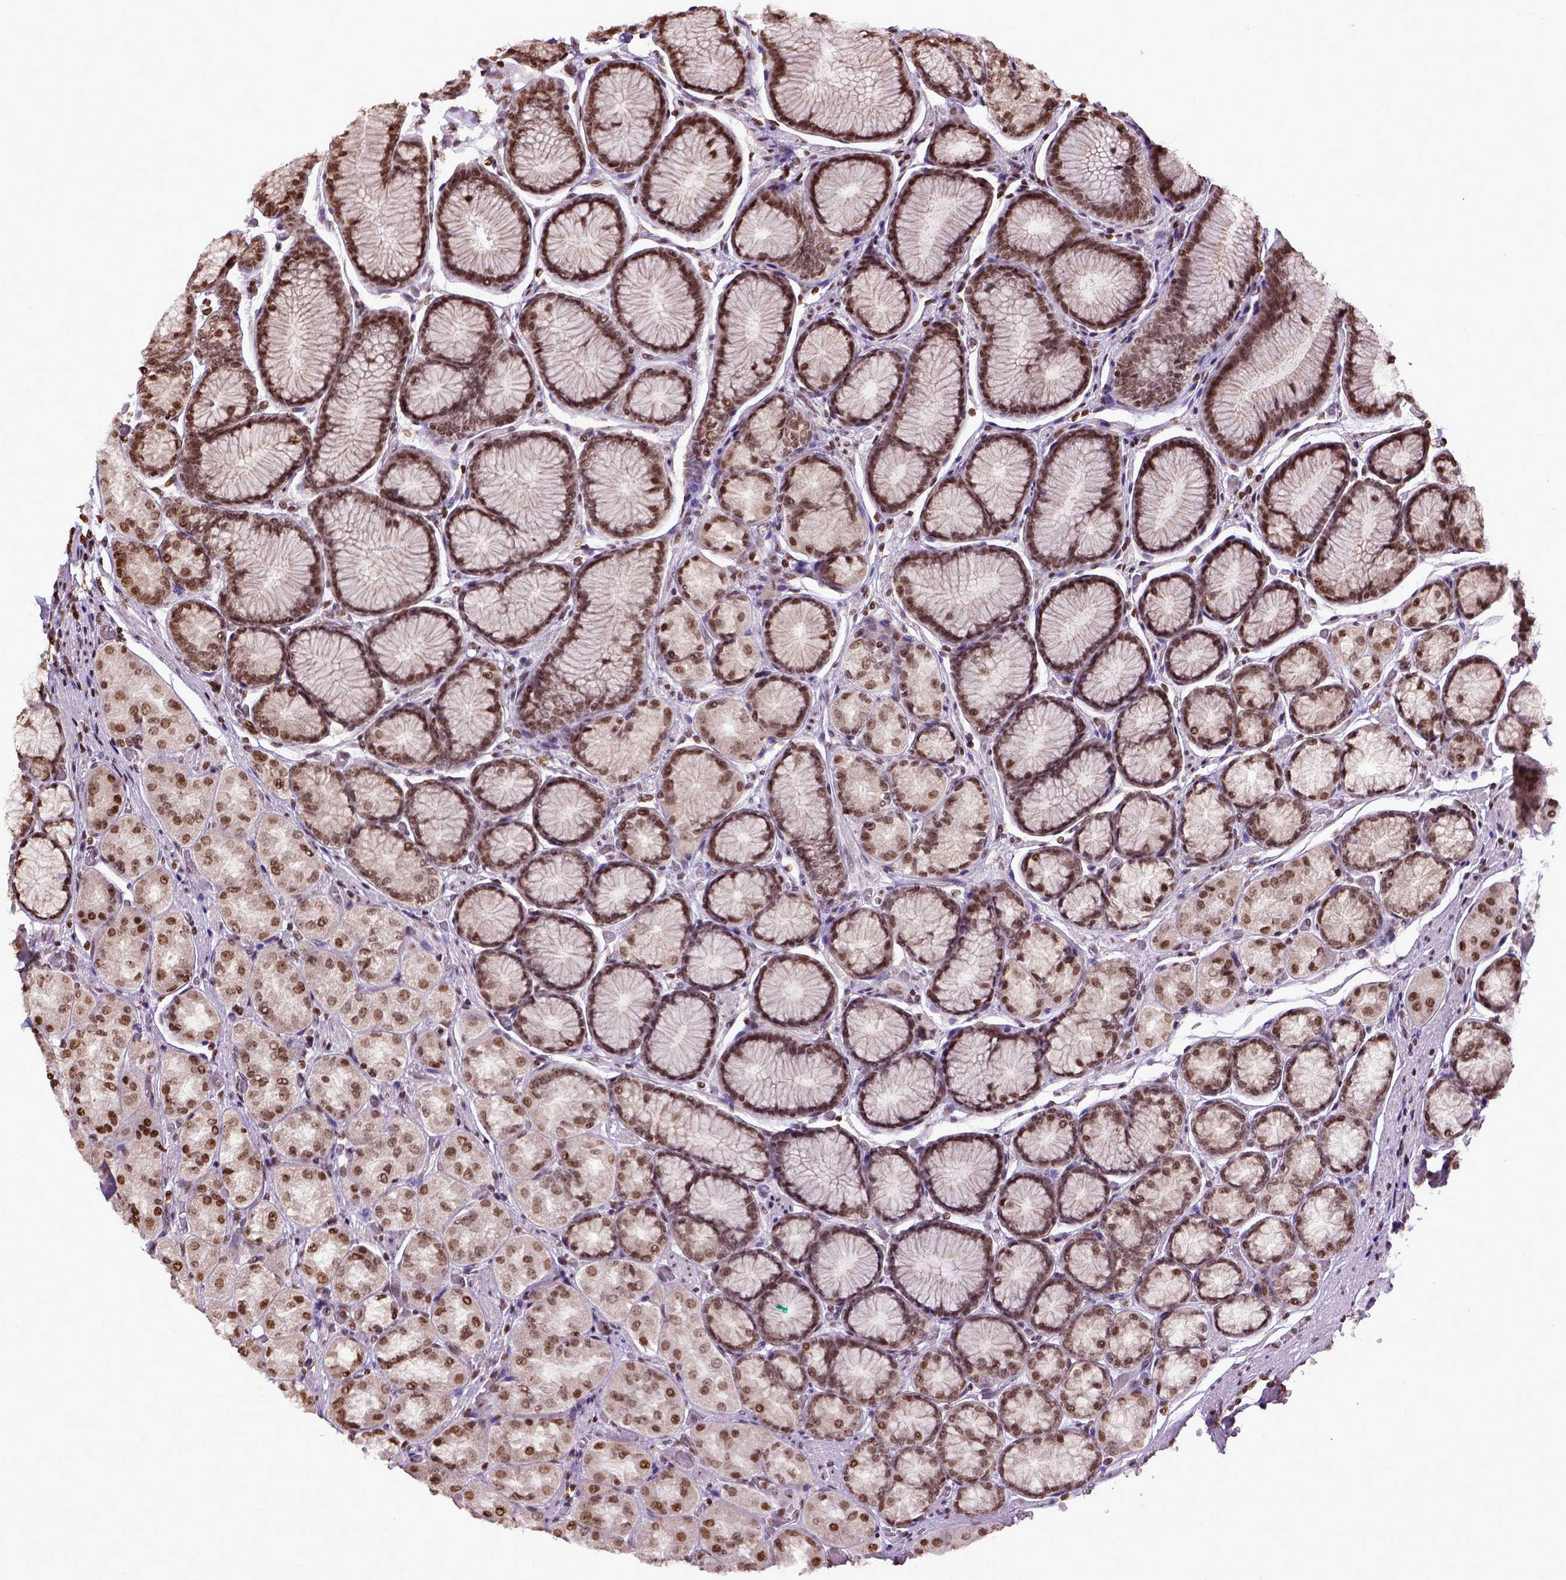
{"staining": {"intensity": "moderate", "quantity": ">75%", "location": "nuclear"}, "tissue": "stomach", "cell_type": "Glandular cells", "image_type": "normal", "snomed": [{"axis": "morphology", "description": "Normal tissue, NOS"}, {"axis": "morphology", "description": "Adenocarcinoma, NOS"}, {"axis": "morphology", "description": "Adenocarcinoma, High grade"}, {"axis": "topography", "description": "Stomach, upper"}, {"axis": "topography", "description": "Stomach"}], "caption": "Immunohistochemical staining of benign stomach reveals medium levels of moderate nuclear positivity in approximately >75% of glandular cells.", "gene": "ZNF75D", "patient": {"sex": "female", "age": 65}}